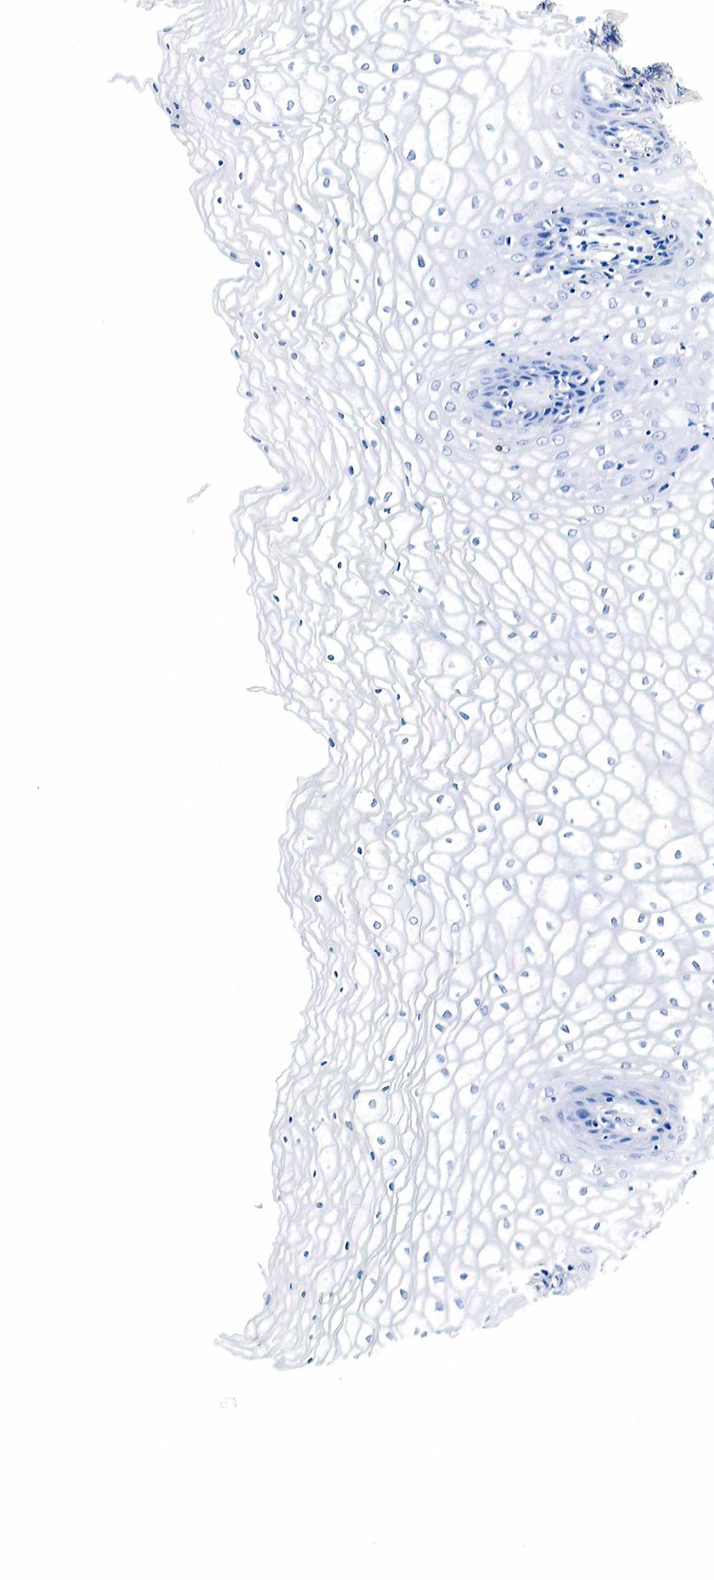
{"staining": {"intensity": "negative", "quantity": "none", "location": "none"}, "tissue": "vagina", "cell_type": "Squamous epithelial cells", "image_type": "normal", "snomed": [{"axis": "morphology", "description": "Normal tissue, NOS"}, {"axis": "topography", "description": "Vagina"}], "caption": "Immunohistochemistry (IHC) image of normal vagina: human vagina stained with DAB reveals no significant protein staining in squamous epithelial cells. (Immunohistochemistry (IHC), brightfield microscopy, high magnification).", "gene": "GCG", "patient": {"sex": "female", "age": 34}}